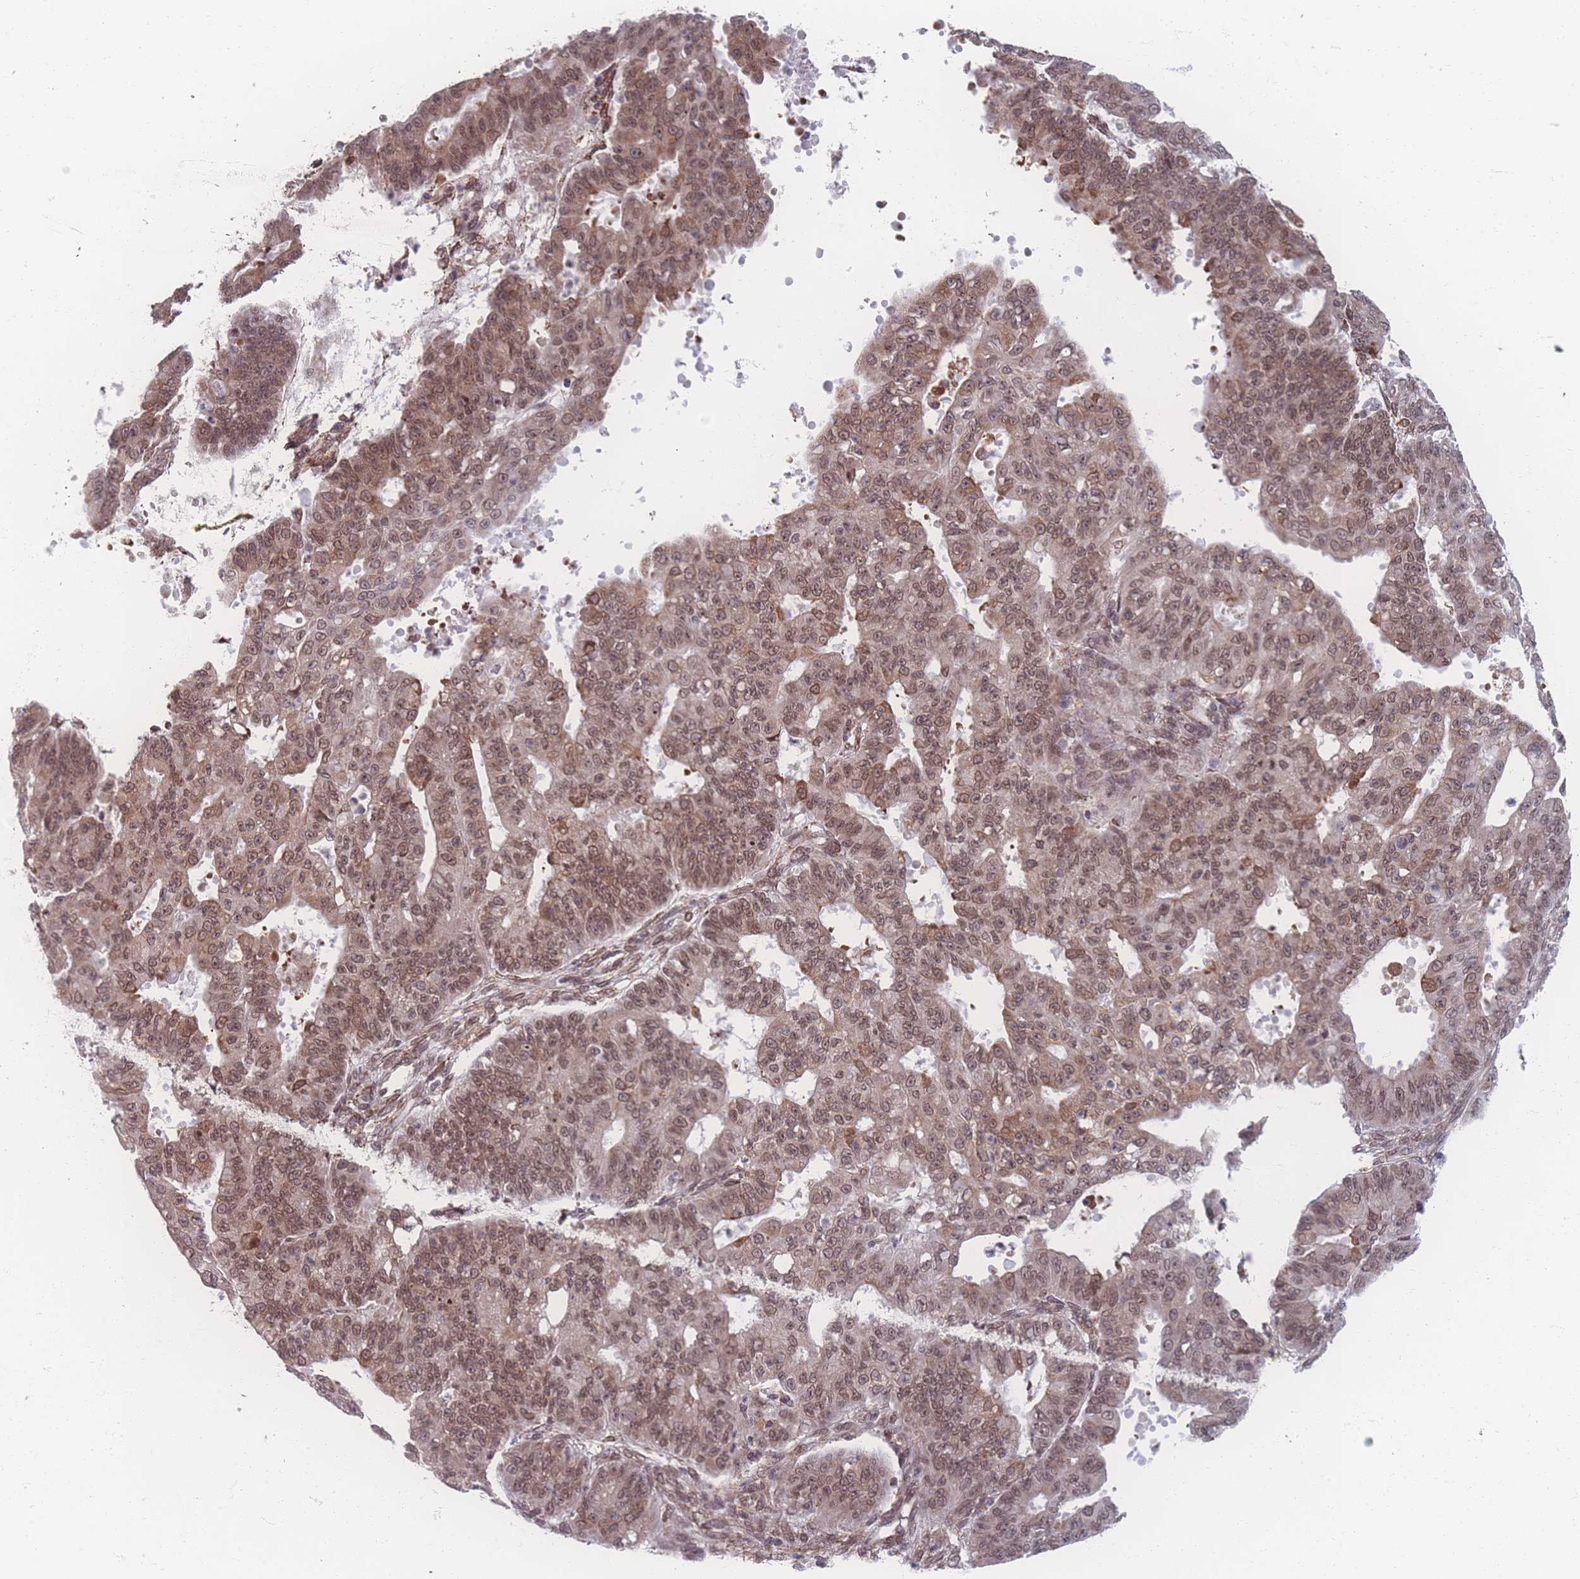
{"staining": {"intensity": "moderate", "quantity": ">75%", "location": "cytoplasmic/membranous,nuclear"}, "tissue": "ovarian cancer", "cell_type": "Tumor cells", "image_type": "cancer", "snomed": [{"axis": "morphology", "description": "Carcinoma, endometroid"}, {"axis": "topography", "description": "Appendix"}, {"axis": "topography", "description": "Ovary"}], "caption": "IHC histopathology image of neoplastic tissue: human ovarian endometroid carcinoma stained using IHC demonstrates medium levels of moderate protein expression localized specifically in the cytoplasmic/membranous and nuclear of tumor cells, appearing as a cytoplasmic/membranous and nuclear brown color.", "gene": "ZC3H13", "patient": {"sex": "female", "age": 42}}